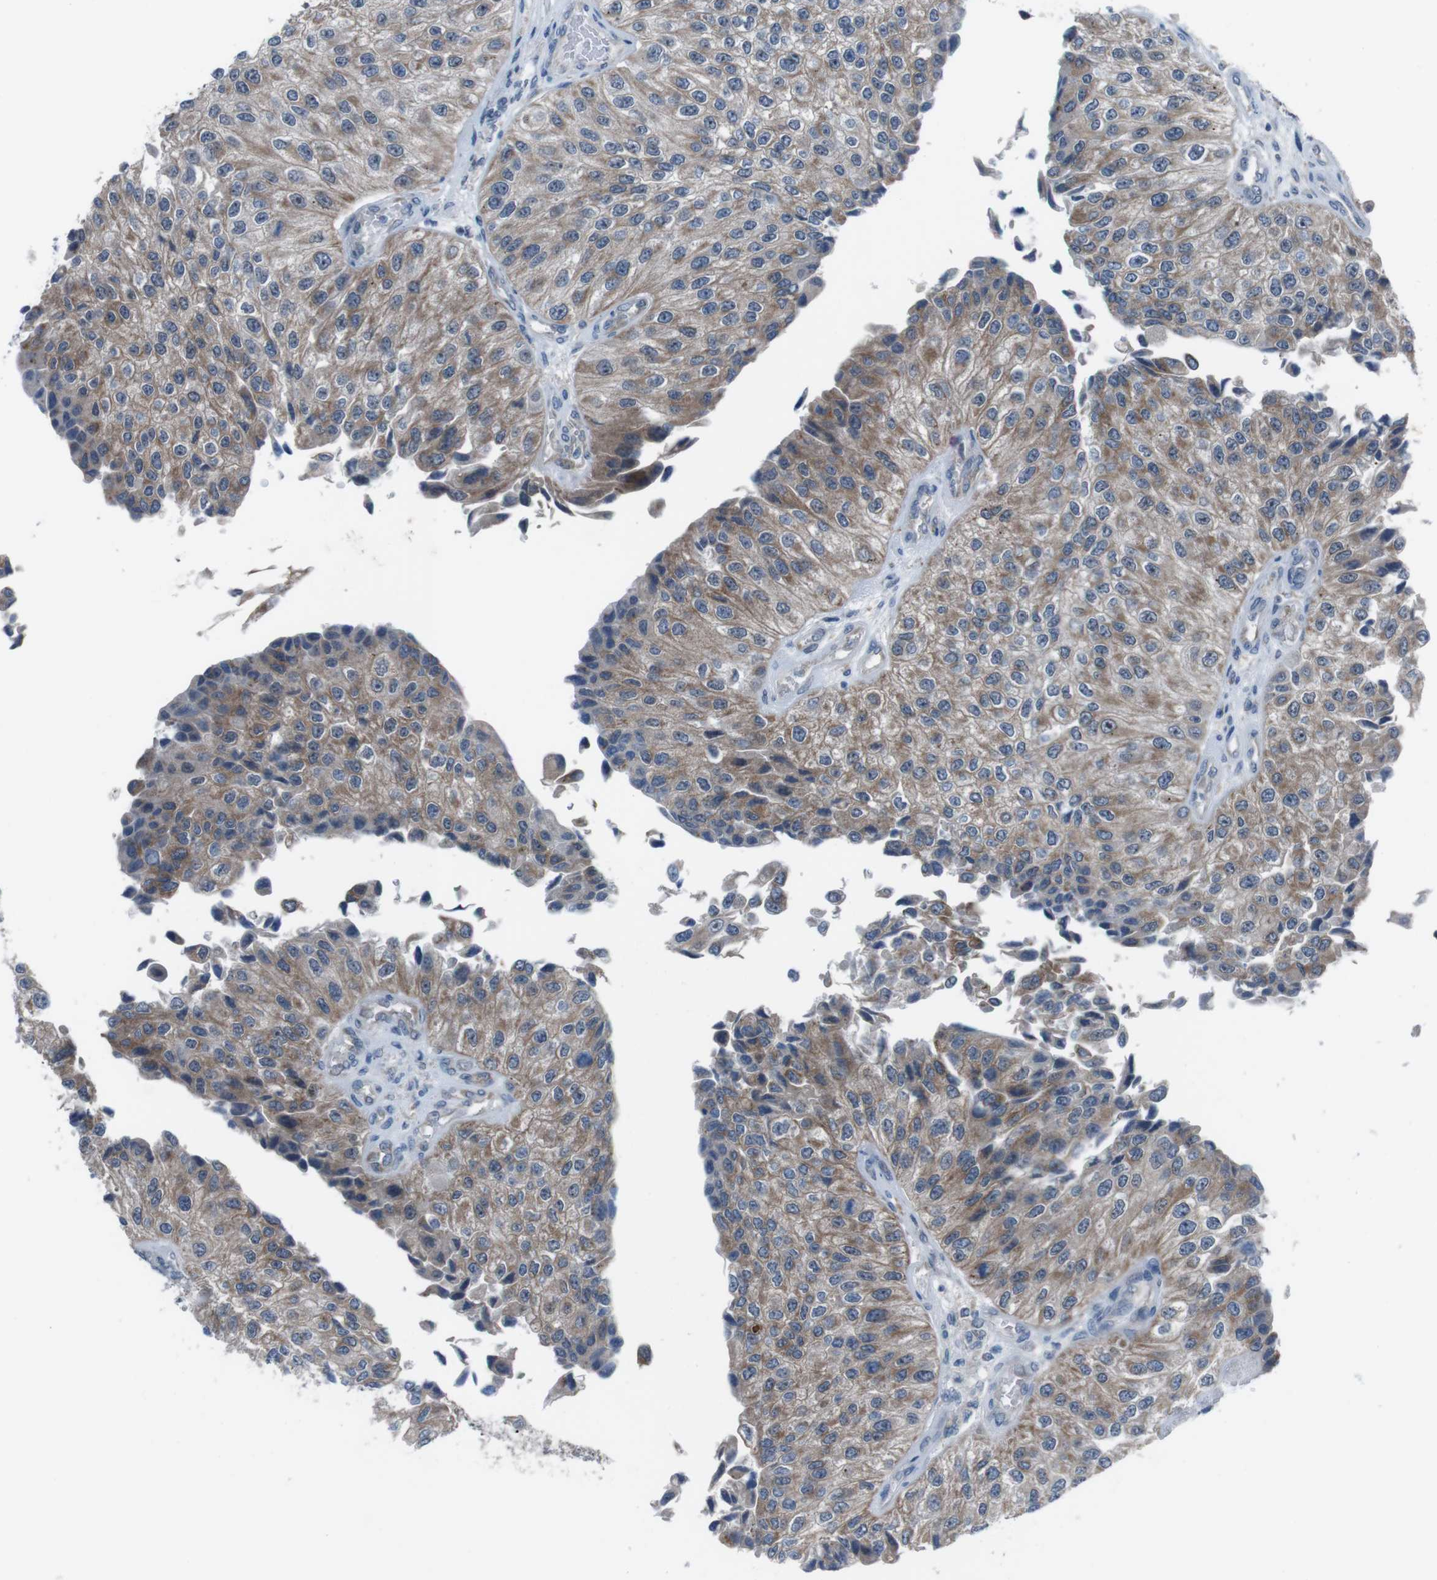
{"staining": {"intensity": "moderate", "quantity": ">75%", "location": "cytoplasmic/membranous"}, "tissue": "urothelial cancer", "cell_type": "Tumor cells", "image_type": "cancer", "snomed": [{"axis": "morphology", "description": "Urothelial carcinoma, High grade"}, {"axis": "topography", "description": "Kidney"}, {"axis": "topography", "description": "Urinary bladder"}], "caption": "A histopathology image showing moderate cytoplasmic/membranous positivity in about >75% of tumor cells in urothelial cancer, as visualized by brown immunohistochemical staining.", "gene": "CDH22", "patient": {"sex": "male", "age": 77}}